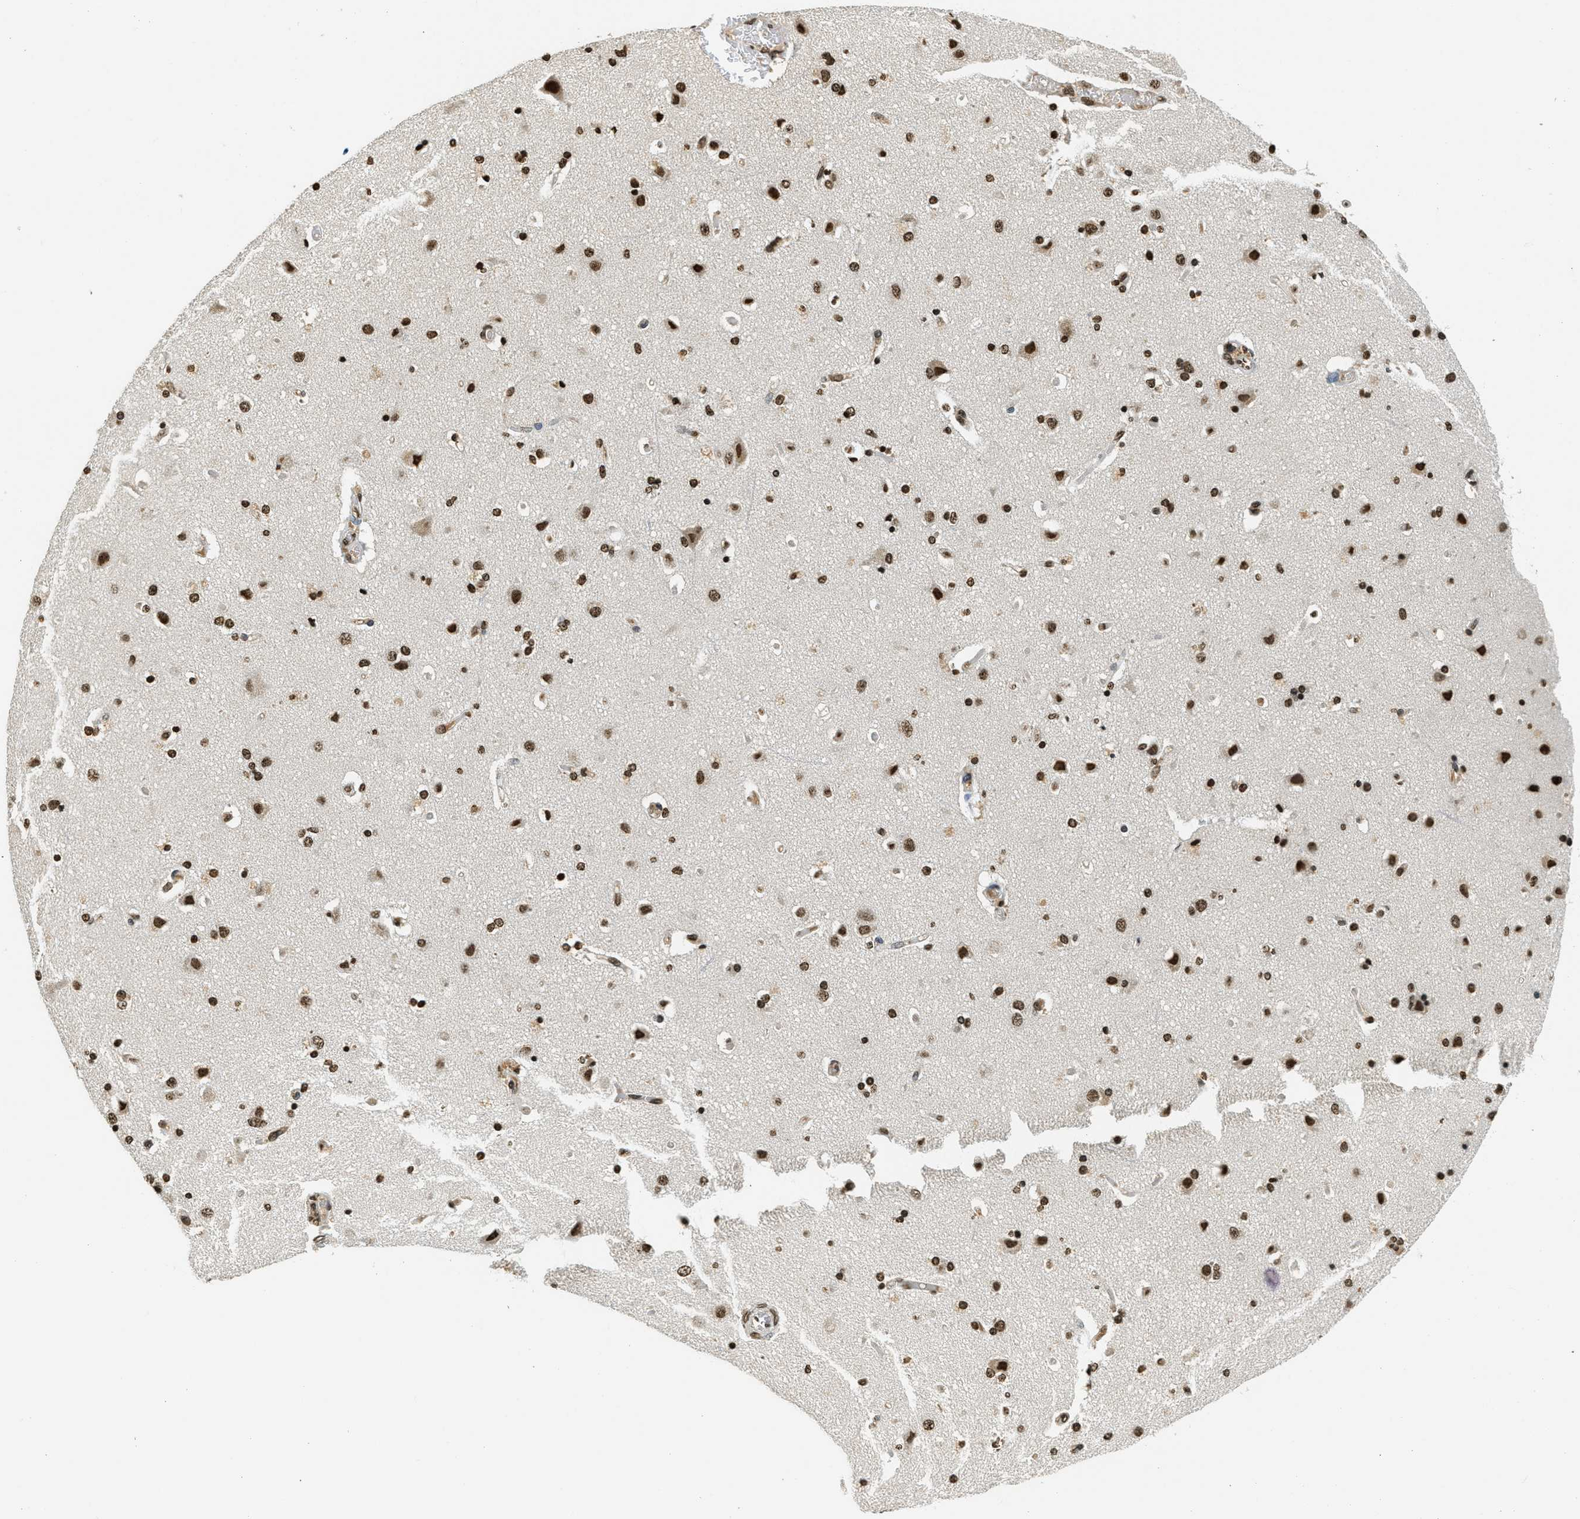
{"staining": {"intensity": "strong", "quantity": ">75%", "location": "nuclear"}, "tissue": "cerebral cortex", "cell_type": "Endothelial cells", "image_type": "normal", "snomed": [{"axis": "morphology", "description": "Normal tissue, NOS"}, {"axis": "topography", "description": "Cerebral cortex"}], "caption": "Immunohistochemistry (DAB (3,3'-diaminobenzidine)) staining of unremarkable cerebral cortex exhibits strong nuclear protein positivity in about >75% of endothelial cells.", "gene": "LDB2", "patient": {"sex": "female", "age": 54}}